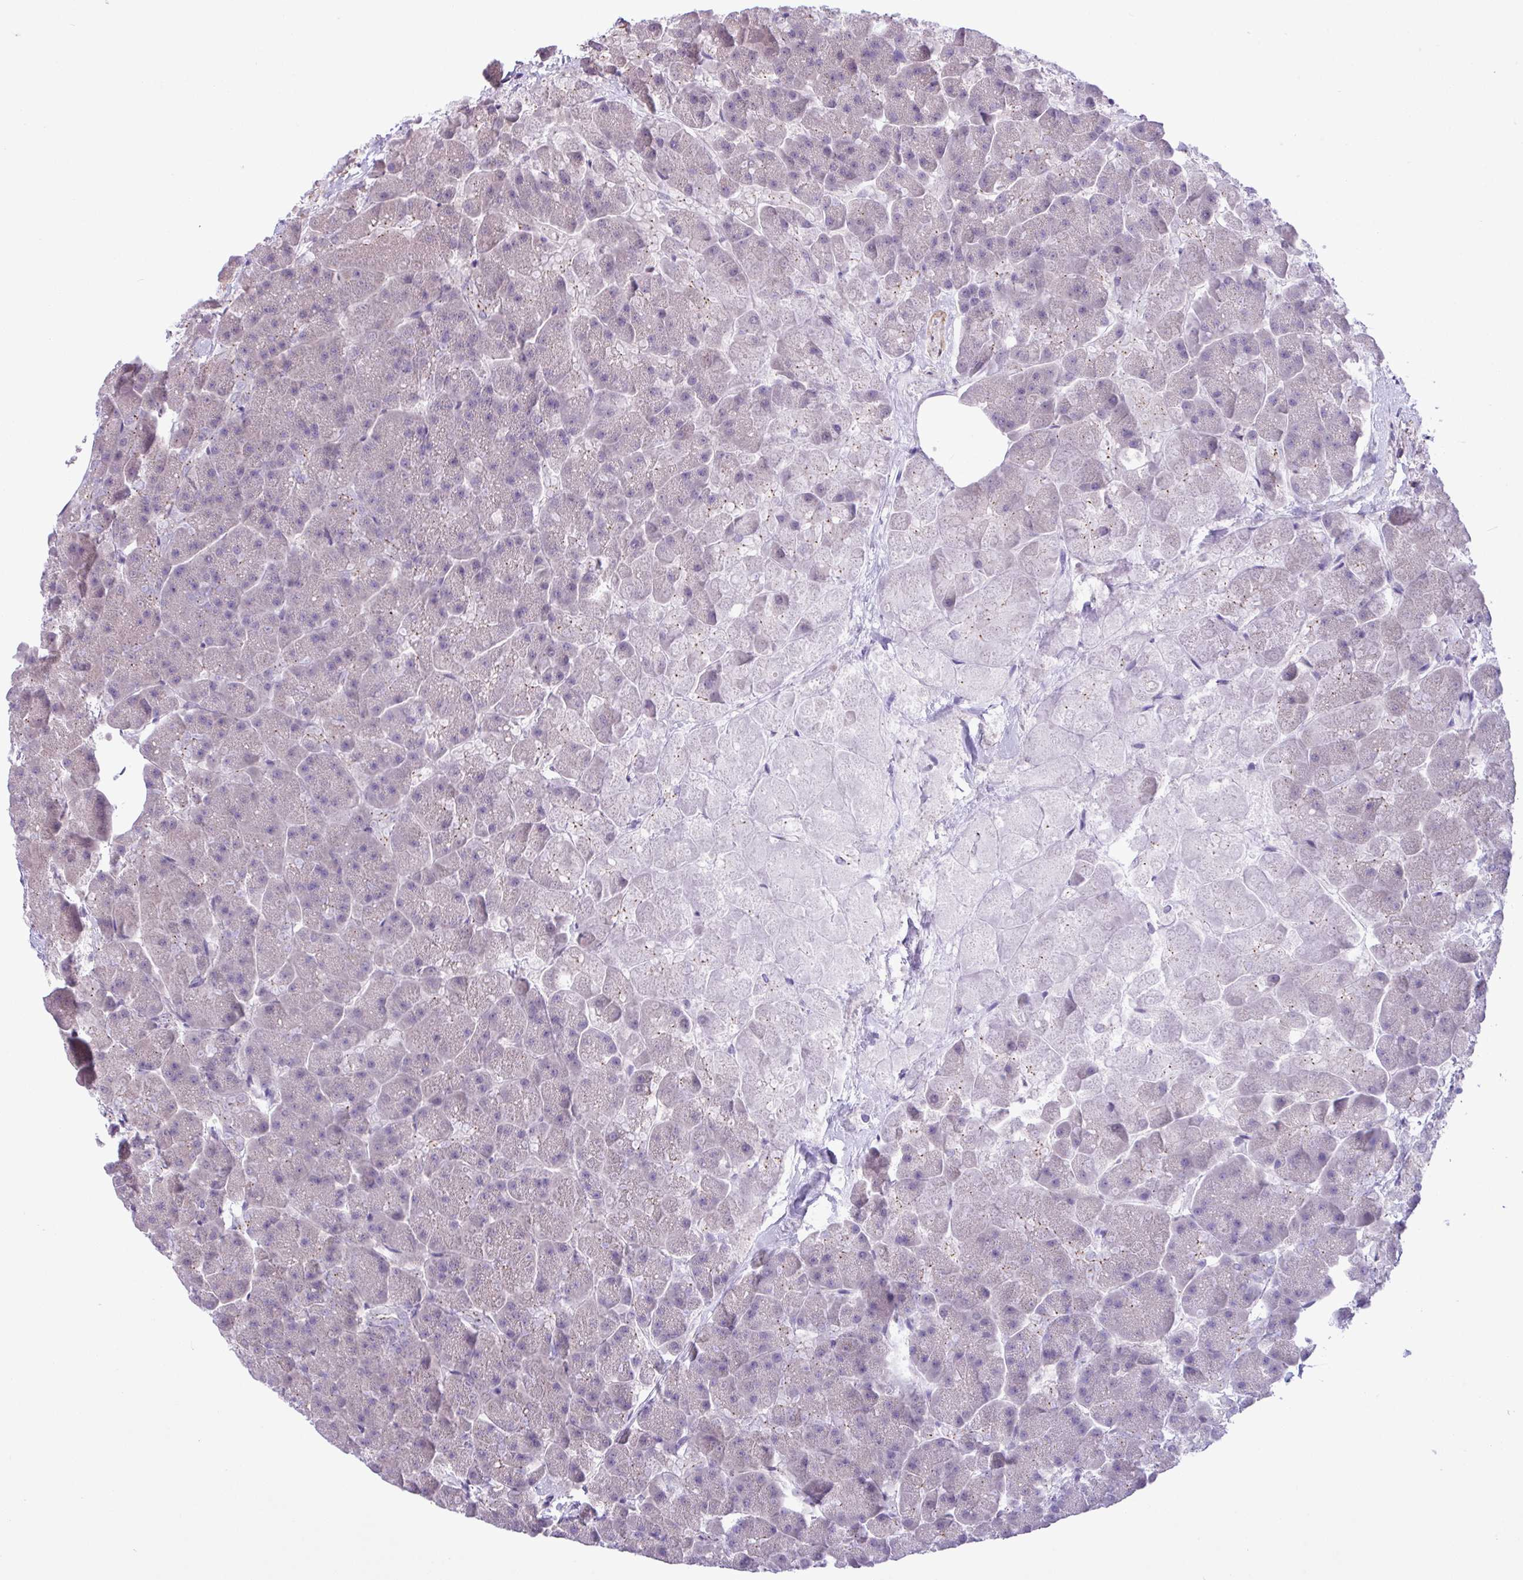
{"staining": {"intensity": "weak", "quantity": "<25%", "location": "cytoplasmic/membranous"}, "tissue": "pancreas", "cell_type": "Exocrine glandular cells", "image_type": "normal", "snomed": [{"axis": "morphology", "description": "Normal tissue, NOS"}, {"axis": "topography", "description": "Pancreas"}, {"axis": "topography", "description": "Peripheral nerve tissue"}], "caption": "DAB immunohistochemical staining of unremarkable human pancreas shows no significant expression in exocrine glandular cells.", "gene": "SPINK8", "patient": {"sex": "male", "age": 54}}